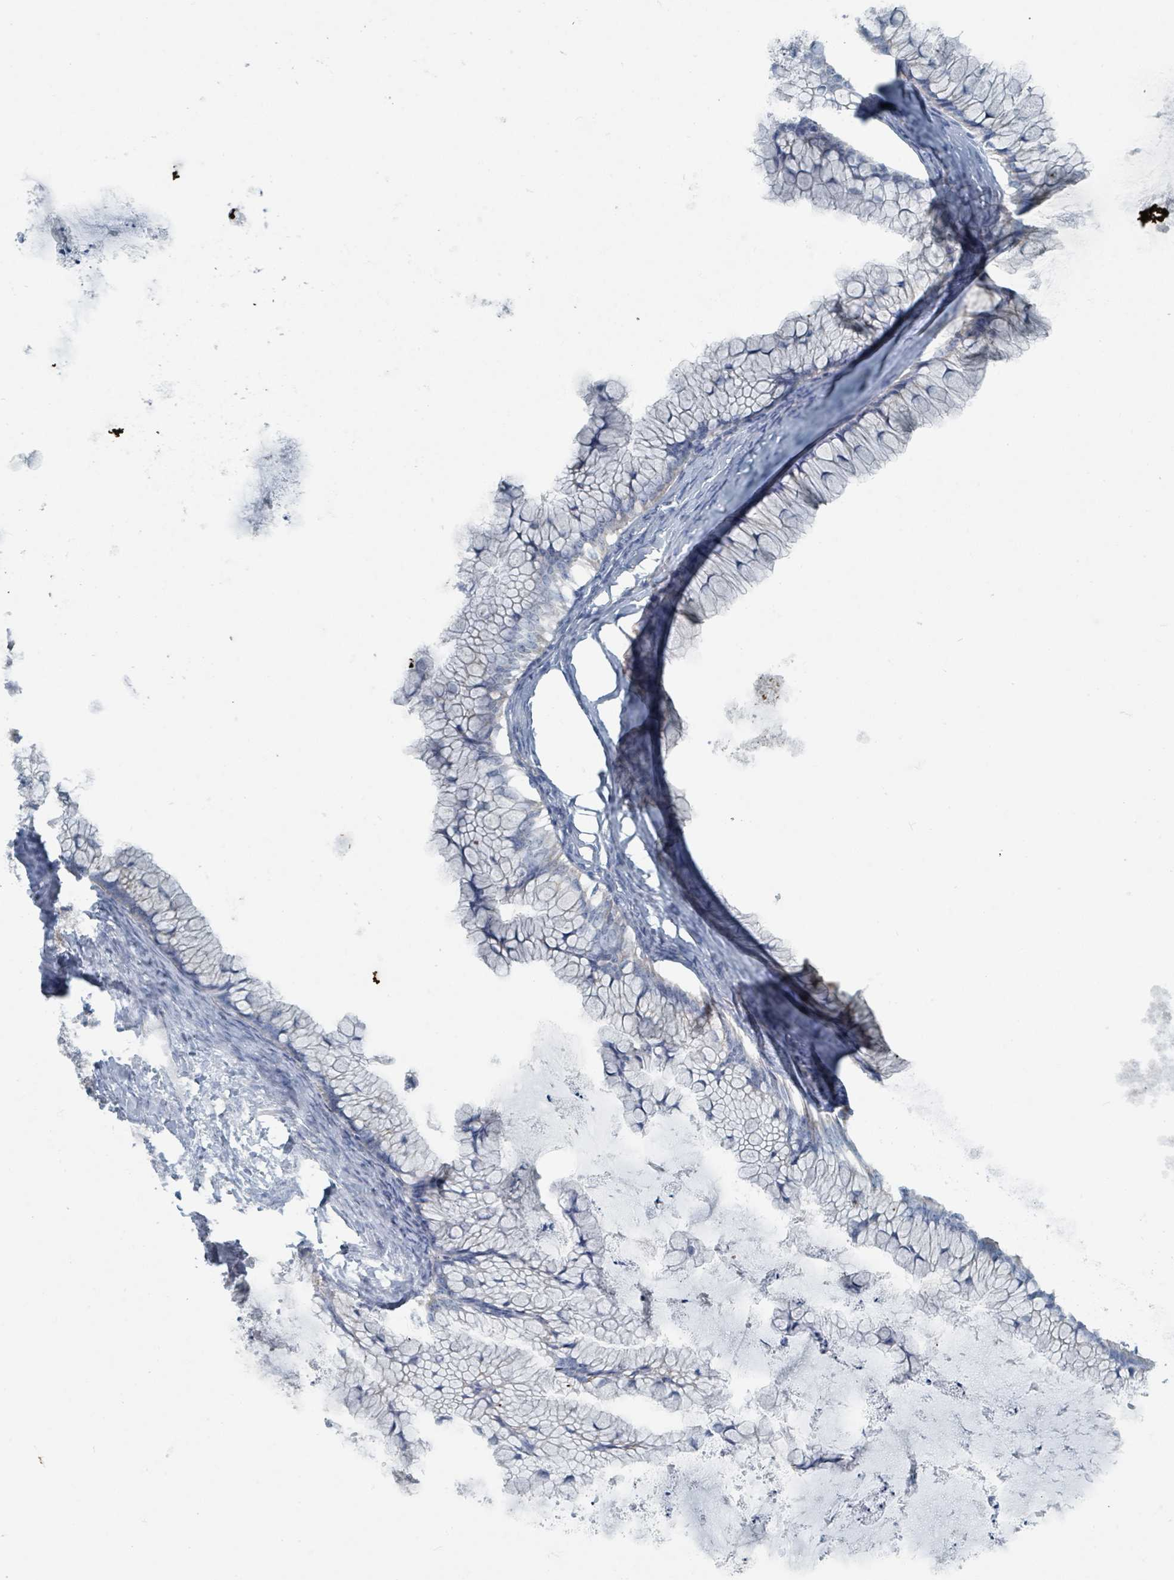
{"staining": {"intensity": "weak", "quantity": "<25%", "location": "cytoplasmic/membranous"}, "tissue": "ovarian cancer", "cell_type": "Tumor cells", "image_type": "cancer", "snomed": [{"axis": "morphology", "description": "Cystadenocarcinoma, mucinous, NOS"}, {"axis": "topography", "description": "Ovary"}], "caption": "Immunohistochemistry (IHC) image of ovarian mucinous cystadenocarcinoma stained for a protein (brown), which reveals no expression in tumor cells.", "gene": "RASA4", "patient": {"sex": "female", "age": 35}}